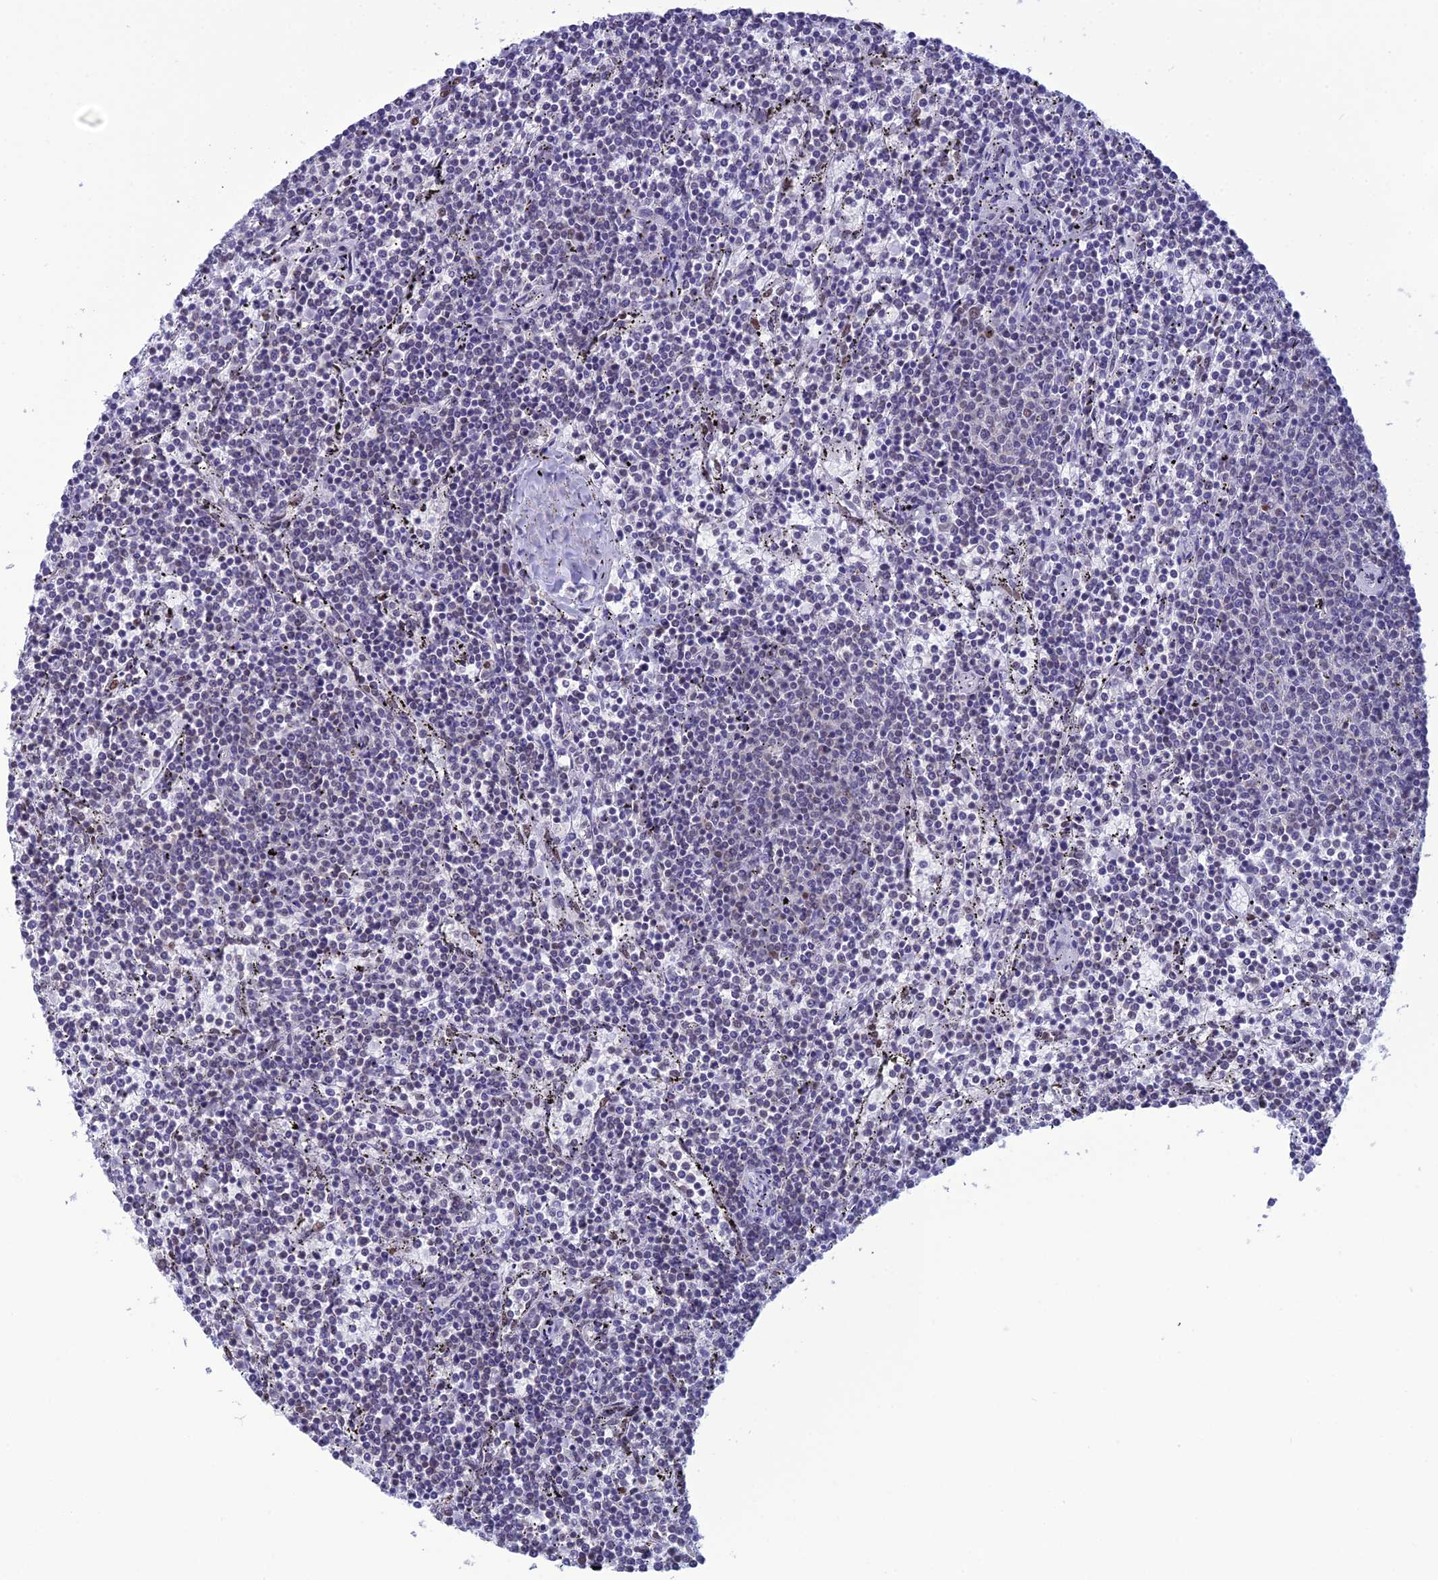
{"staining": {"intensity": "negative", "quantity": "none", "location": "none"}, "tissue": "lymphoma", "cell_type": "Tumor cells", "image_type": "cancer", "snomed": [{"axis": "morphology", "description": "Malignant lymphoma, non-Hodgkin's type, Low grade"}, {"axis": "topography", "description": "Spleen"}], "caption": "Immunohistochemical staining of malignant lymphoma, non-Hodgkin's type (low-grade) reveals no significant staining in tumor cells. (Immunohistochemistry, brightfield microscopy, high magnification).", "gene": "PRAMEF12", "patient": {"sex": "female", "age": 50}}